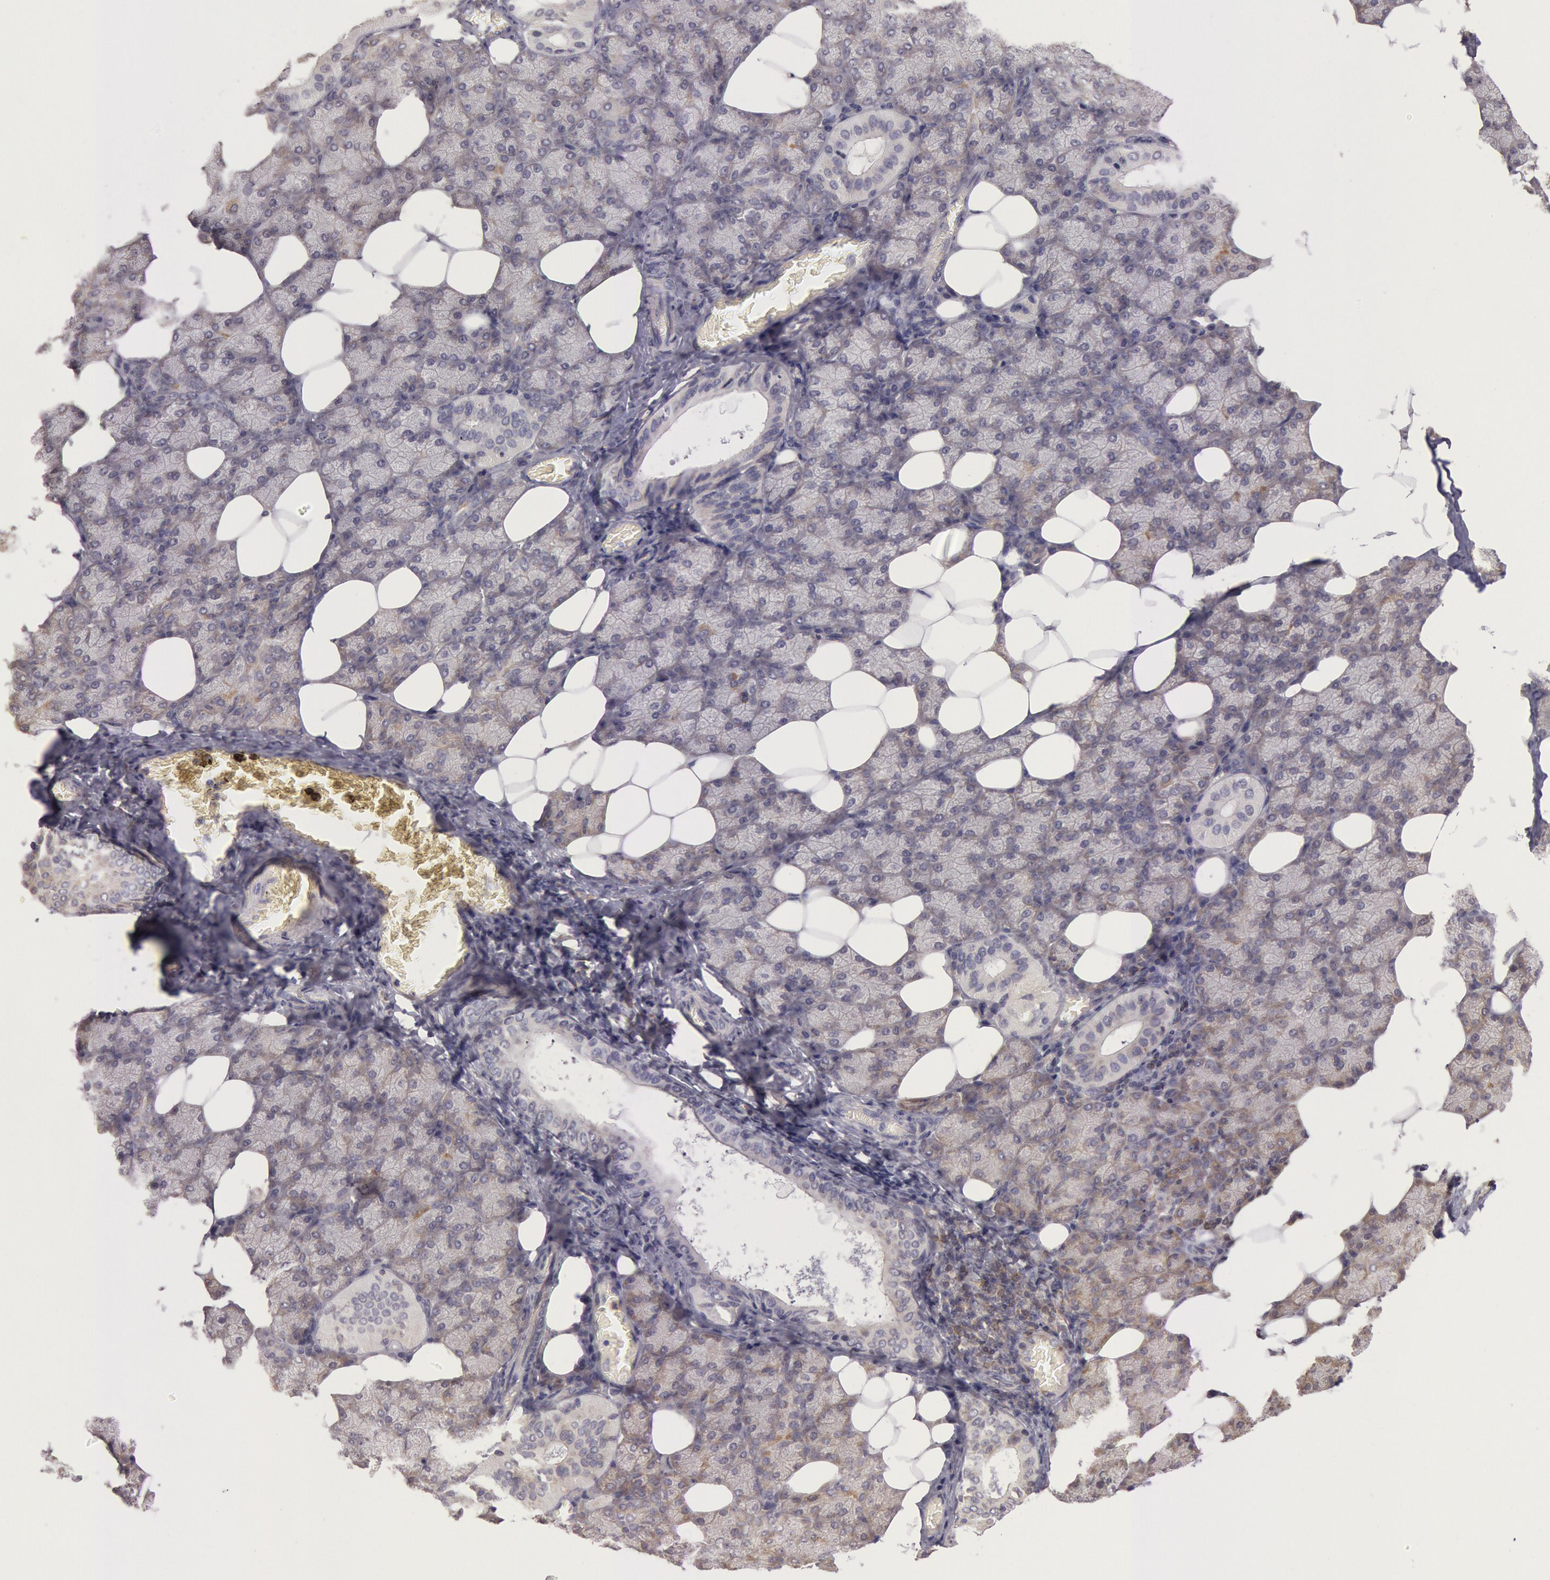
{"staining": {"intensity": "moderate", "quantity": ">75%", "location": "cytoplasmic/membranous"}, "tissue": "salivary gland", "cell_type": "Glandular cells", "image_type": "normal", "snomed": [{"axis": "morphology", "description": "Normal tissue, NOS"}, {"axis": "topography", "description": "Lymph node"}, {"axis": "topography", "description": "Salivary gland"}], "caption": "Brown immunohistochemical staining in normal salivary gland shows moderate cytoplasmic/membranous expression in approximately >75% of glandular cells. (IHC, brightfield microscopy, high magnification).", "gene": "NMT2", "patient": {"sex": "male", "age": 8}}